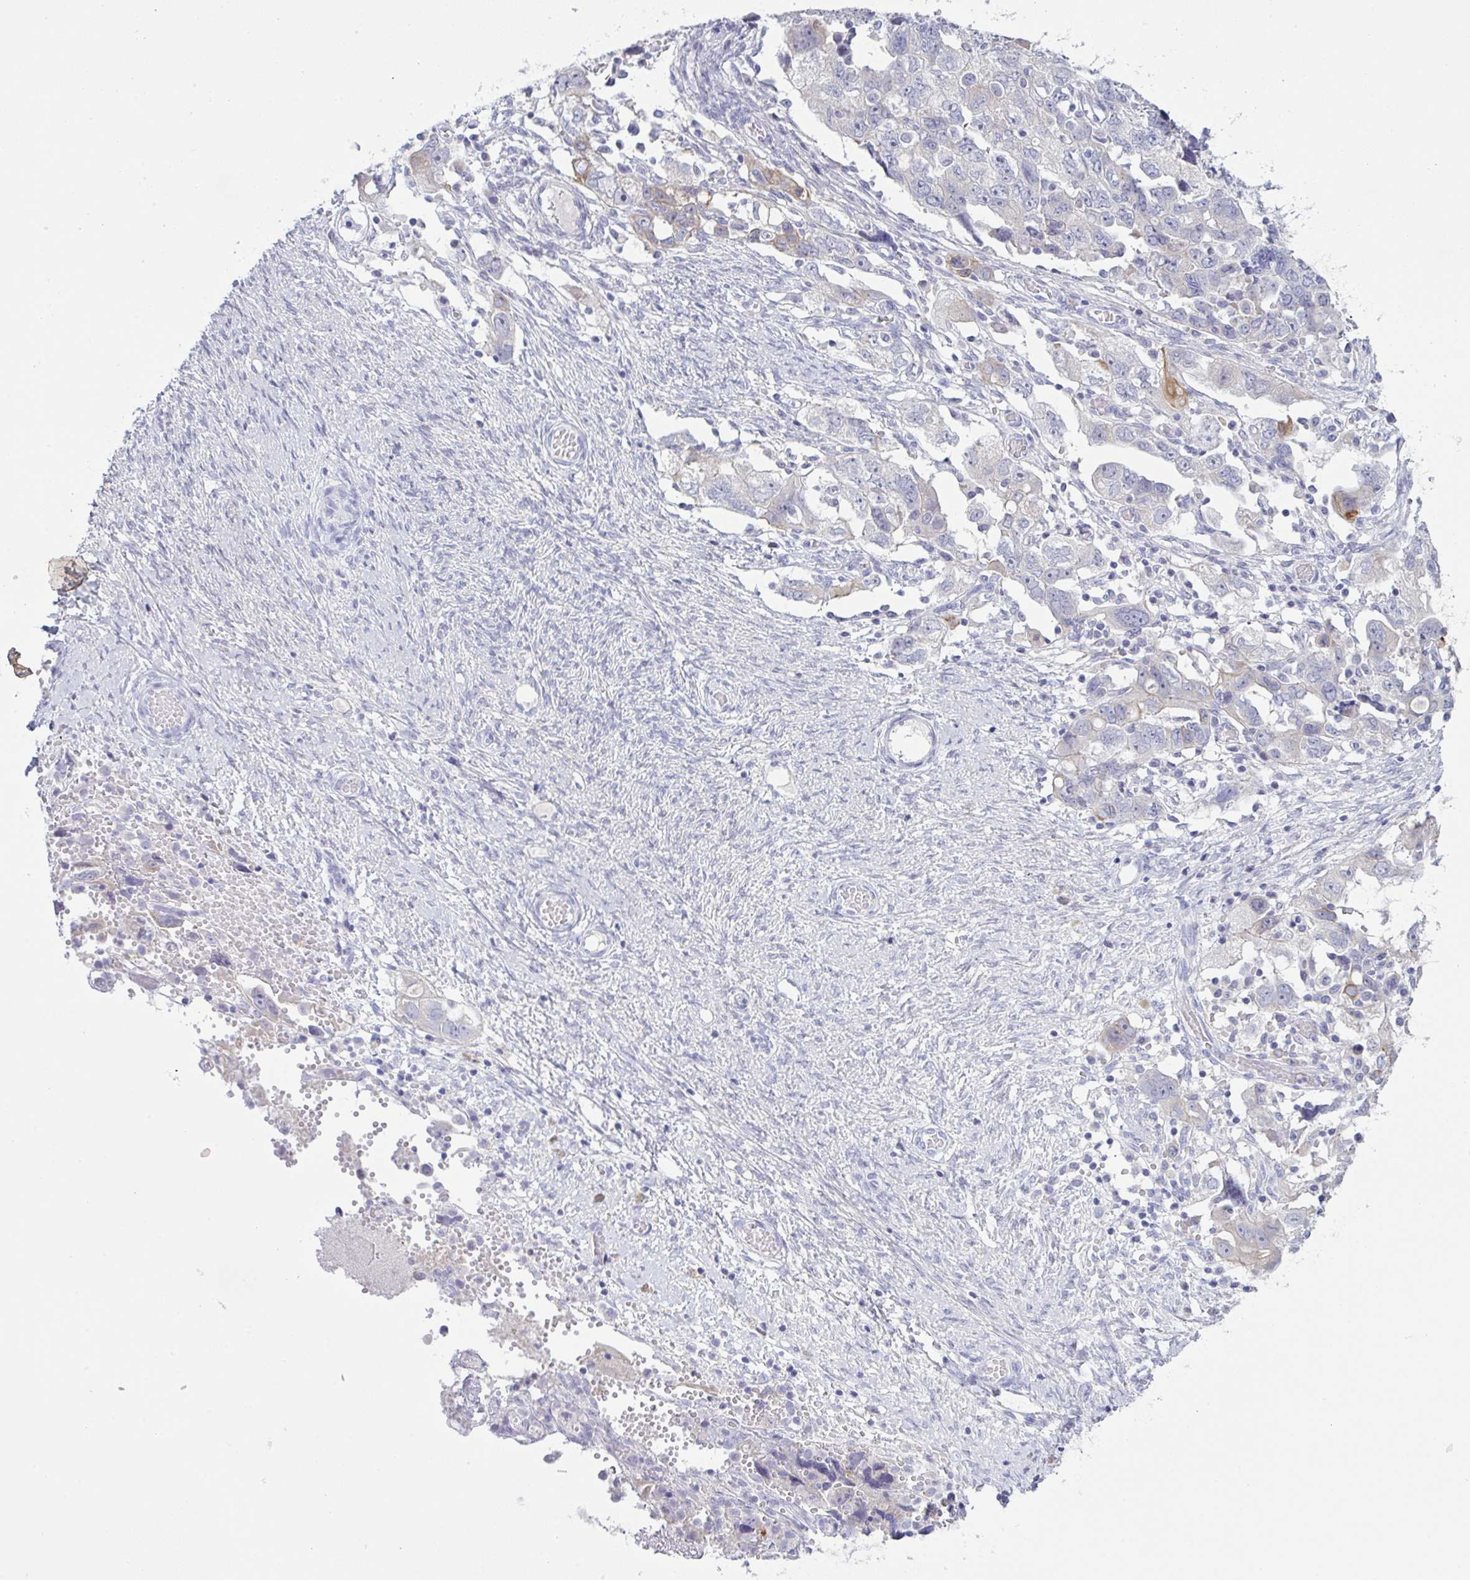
{"staining": {"intensity": "negative", "quantity": "none", "location": "none"}, "tissue": "ovarian cancer", "cell_type": "Tumor cells", "image_type": "cancer", "snomed": [{"axis": "morphology", "description": "Carcinoma, NOS"}, {"axis": "morphology", "description": "Cystadenocarcinoma, serous, NOS"}, {"axis": "topography", "description": "Ovary"}], "caption": "The immunohistochemistry (IHC) histopathology image has no significant positivity in tumor cells of ovarian carcinoma tissue.", "gene": "TENT5D", "patient": {"sex": "female", "age": 69}}